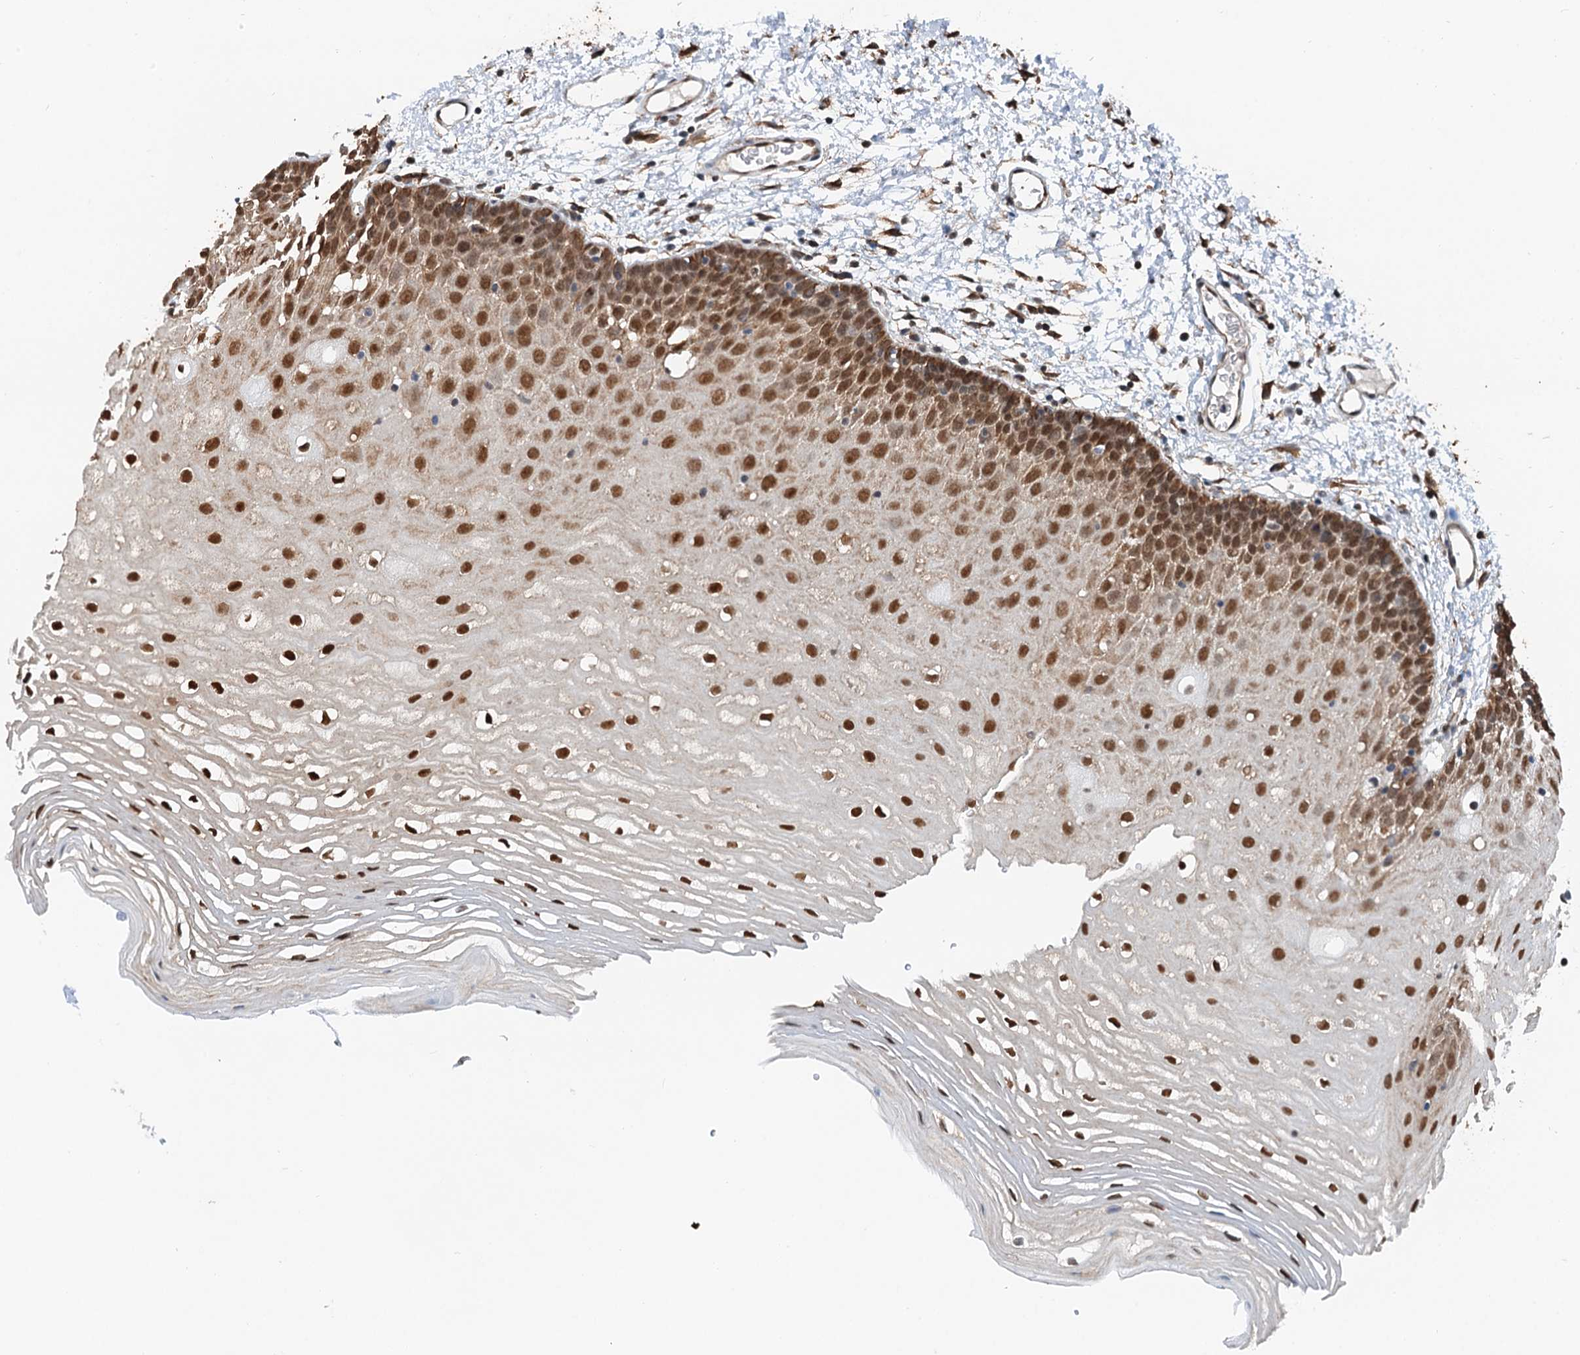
{"staining": {"intensity": "strong", "quantity": ">75%", "location": "nuclear"}, "tissue": "oral mucosa", "cell_type": "Squamous epithelial cells", "image_type": "normal", "snomed": [{"axis": "morphology", "description": "Normal tissue, NOS"}, {"axis": "topography", "description": "Oral tissue"}, {"axis": "topography", "description": "Tounge, NOS"}], "caption": "About >75% of squamous epithelial cells in unremarkable oral mucosa show strong nuclear protein staining as visualized by brown immunohistochemical staining.", "gene": "CFDP1", "patient": {"sex": "female", "age": 73}}